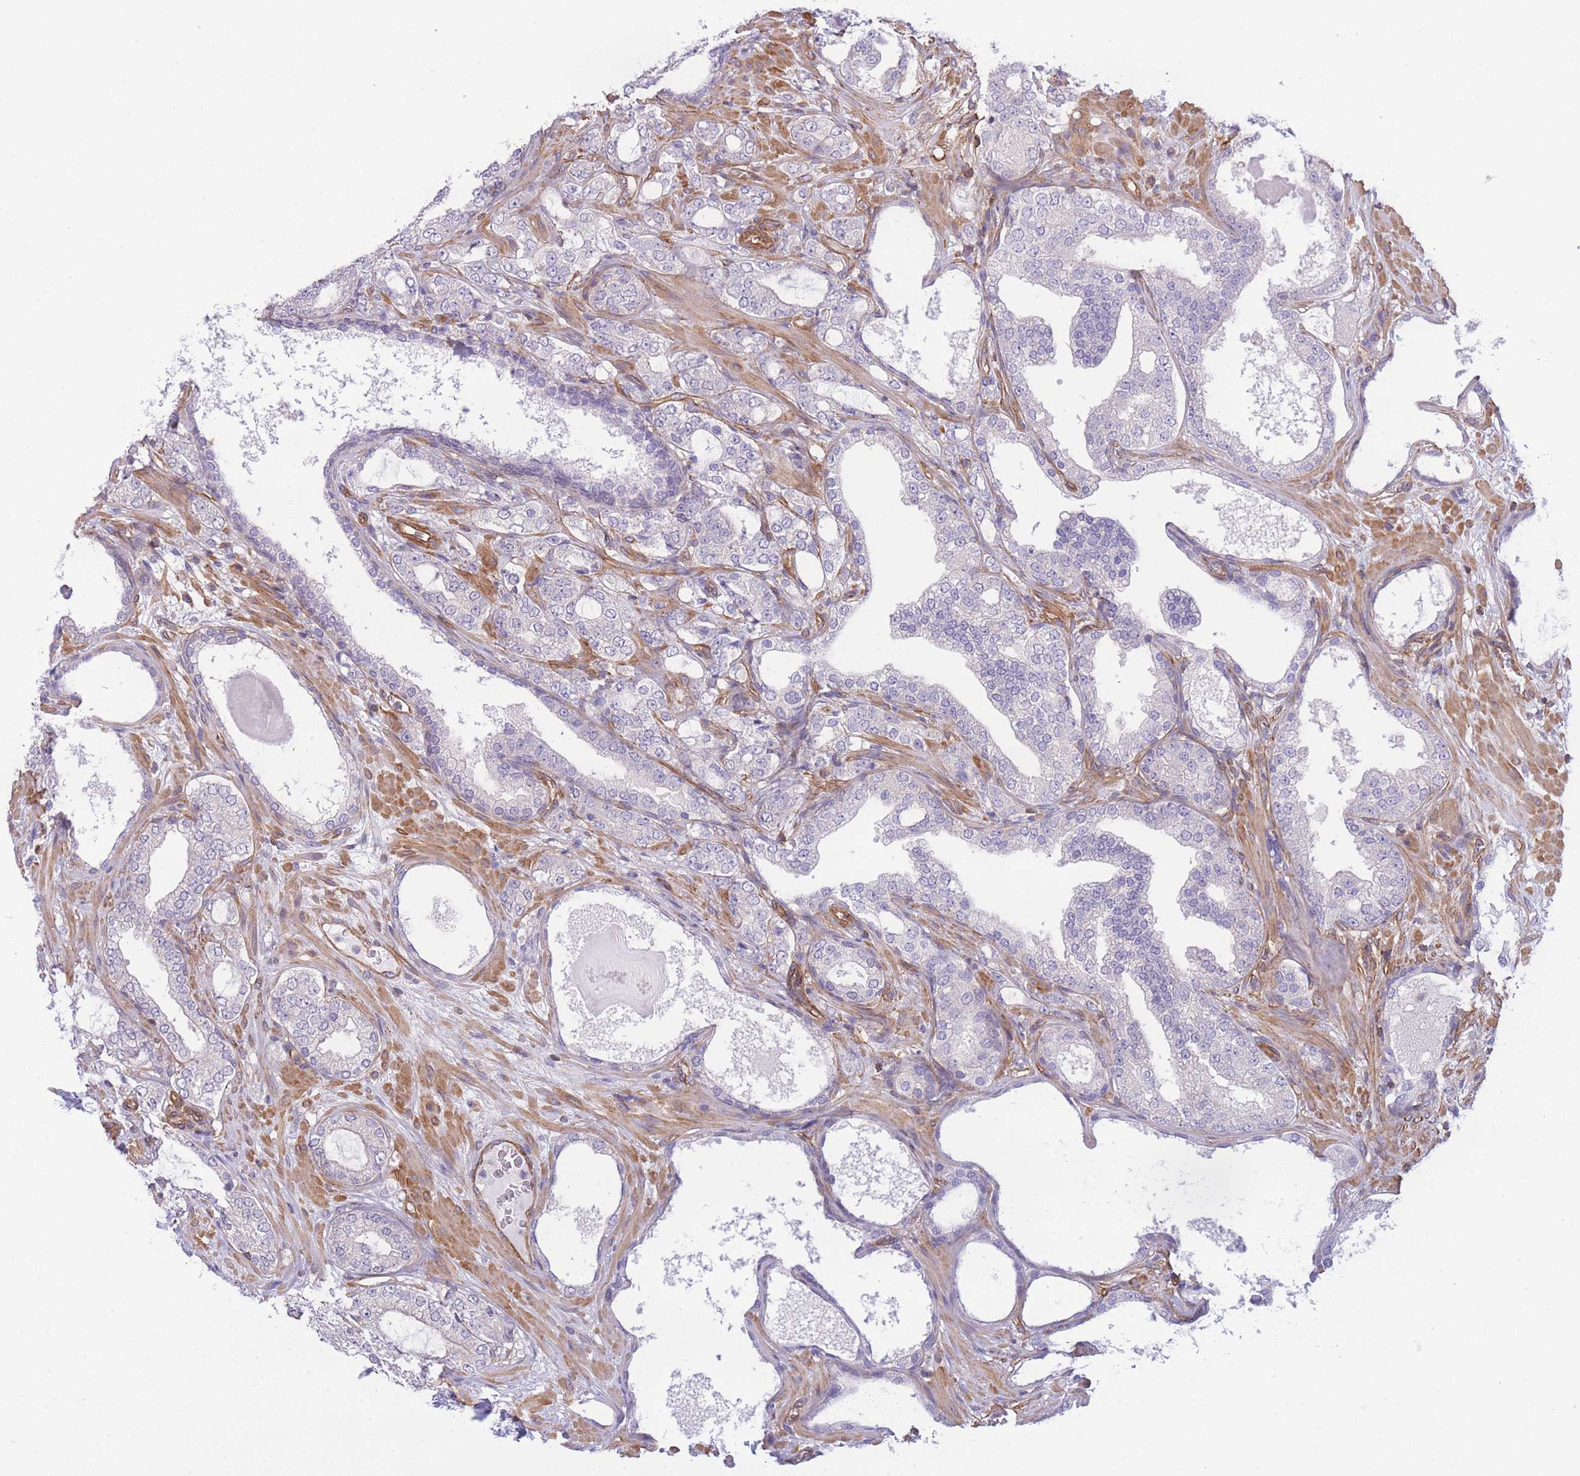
{"staining": {"intensity": "negative", "quantity": "none", "location": "none"}, "tissue": "prostate cancer", "cell_type": "Tumor cells", "image_type": "cancer", "snomed": [{"axis": "morphology", "description": "Adenocarcinoma, High grade"}, {"axis": "topography", "description": "Prostate"}], "caption": "This is an IHC image of human prostate cancer. There is no staining in tumor cells.", "gene": "CDC25B", "patient": {"sex": "male", "age": 64}}